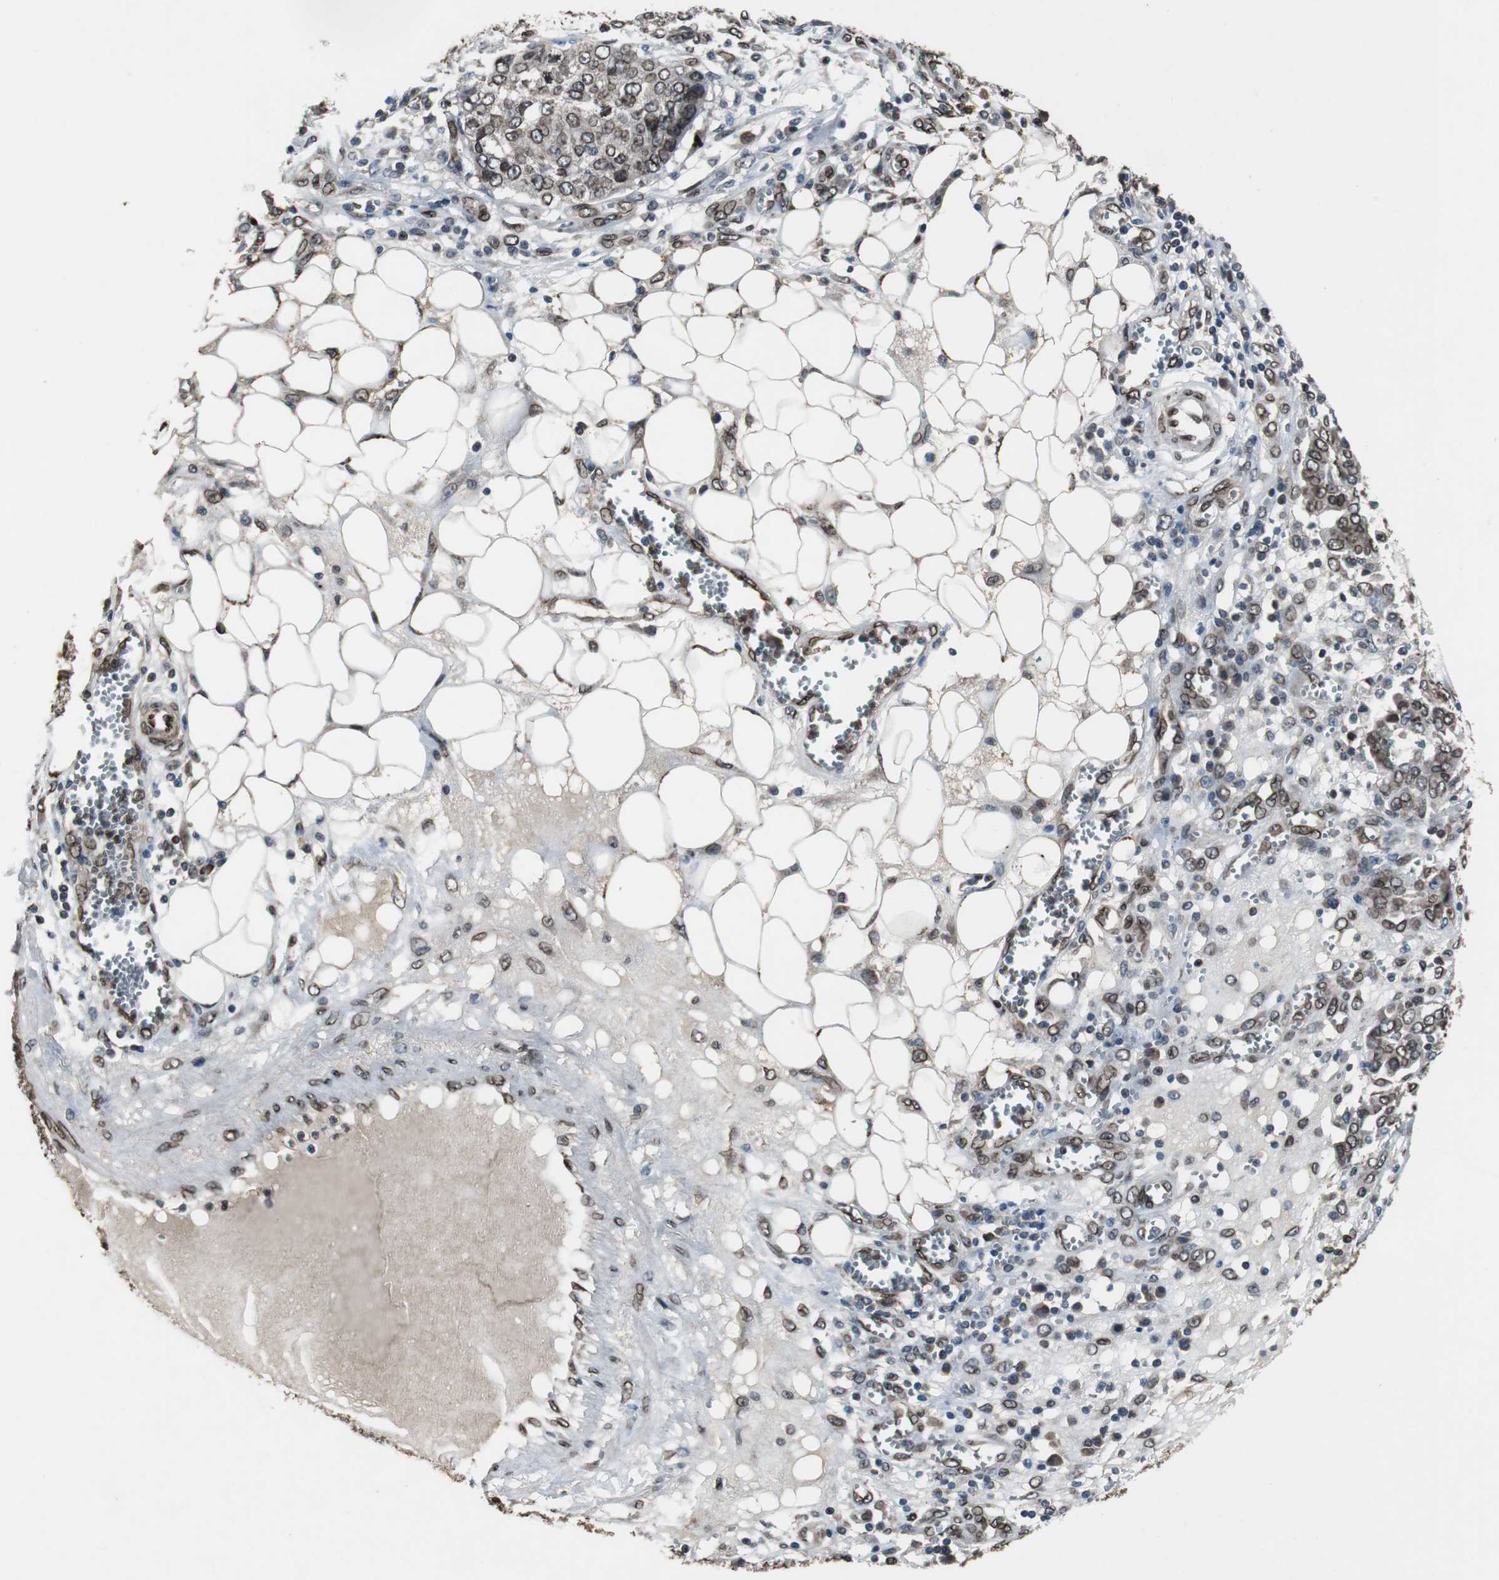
{"staining": {"intensity": "strong", "quantity": ">75%", "location": "cytoplasmic/membranous,nuclear"}, "tissue": "ovarian cancer", "cell_type": "Tumor cells", "image_type": "cancer", "snomed": [{"axis": "morphology", "description": "Cystadenocarcinoma, serous, NOS"}, {"axis": "topography", "description": "Soft tissue"}, {"axis": "topography", "description": "Ovary"}], "caption": "Protein expression analysis of ovarian cancer (serous cystadenocarcinoma) shows strong cytoplasmic/membranous and nuclear expression in about >75% of tumor cells.", "gene": "LMNA", "patient": {"sex": "female", "age": 57}}